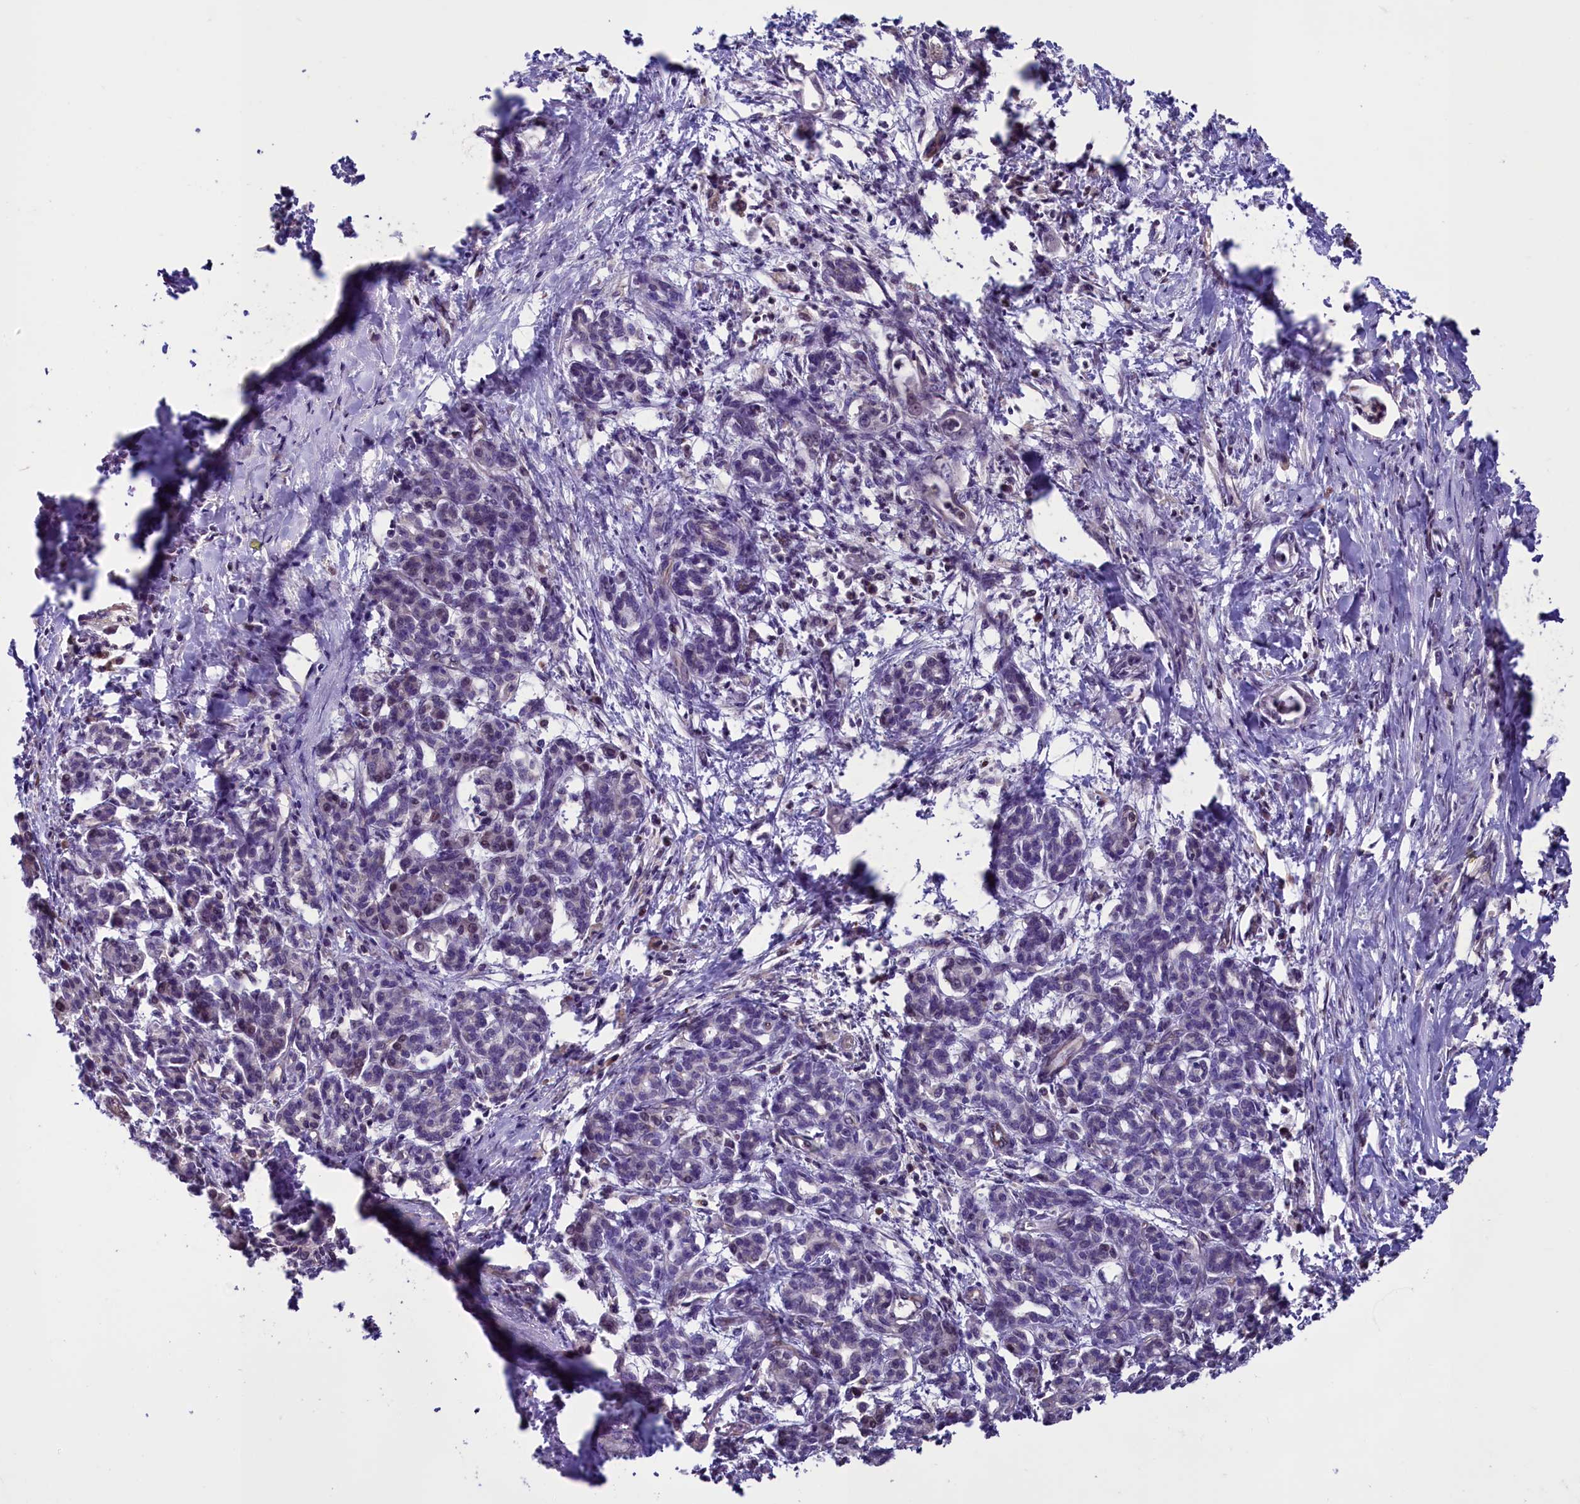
{"staining": {"intensity": "weak", "quantity": "<25%", "location": "nuclear"}, "tissue": "pancreatic cancer", "cell_type": "Tumor cells", "image_type": "cancer", "snomed": [{"axis": "morphology", "description": "Adenocarcinoma, NOS"}, {"axis": "topography", "description": "Pancreas"}], "caption": "Pancreatic adenocarcinoma was stained to show a protein in brown. There is no significant expression in tumor cells.", "gene": "PDILT", "patient": {"sex": "female", "age": 55}}